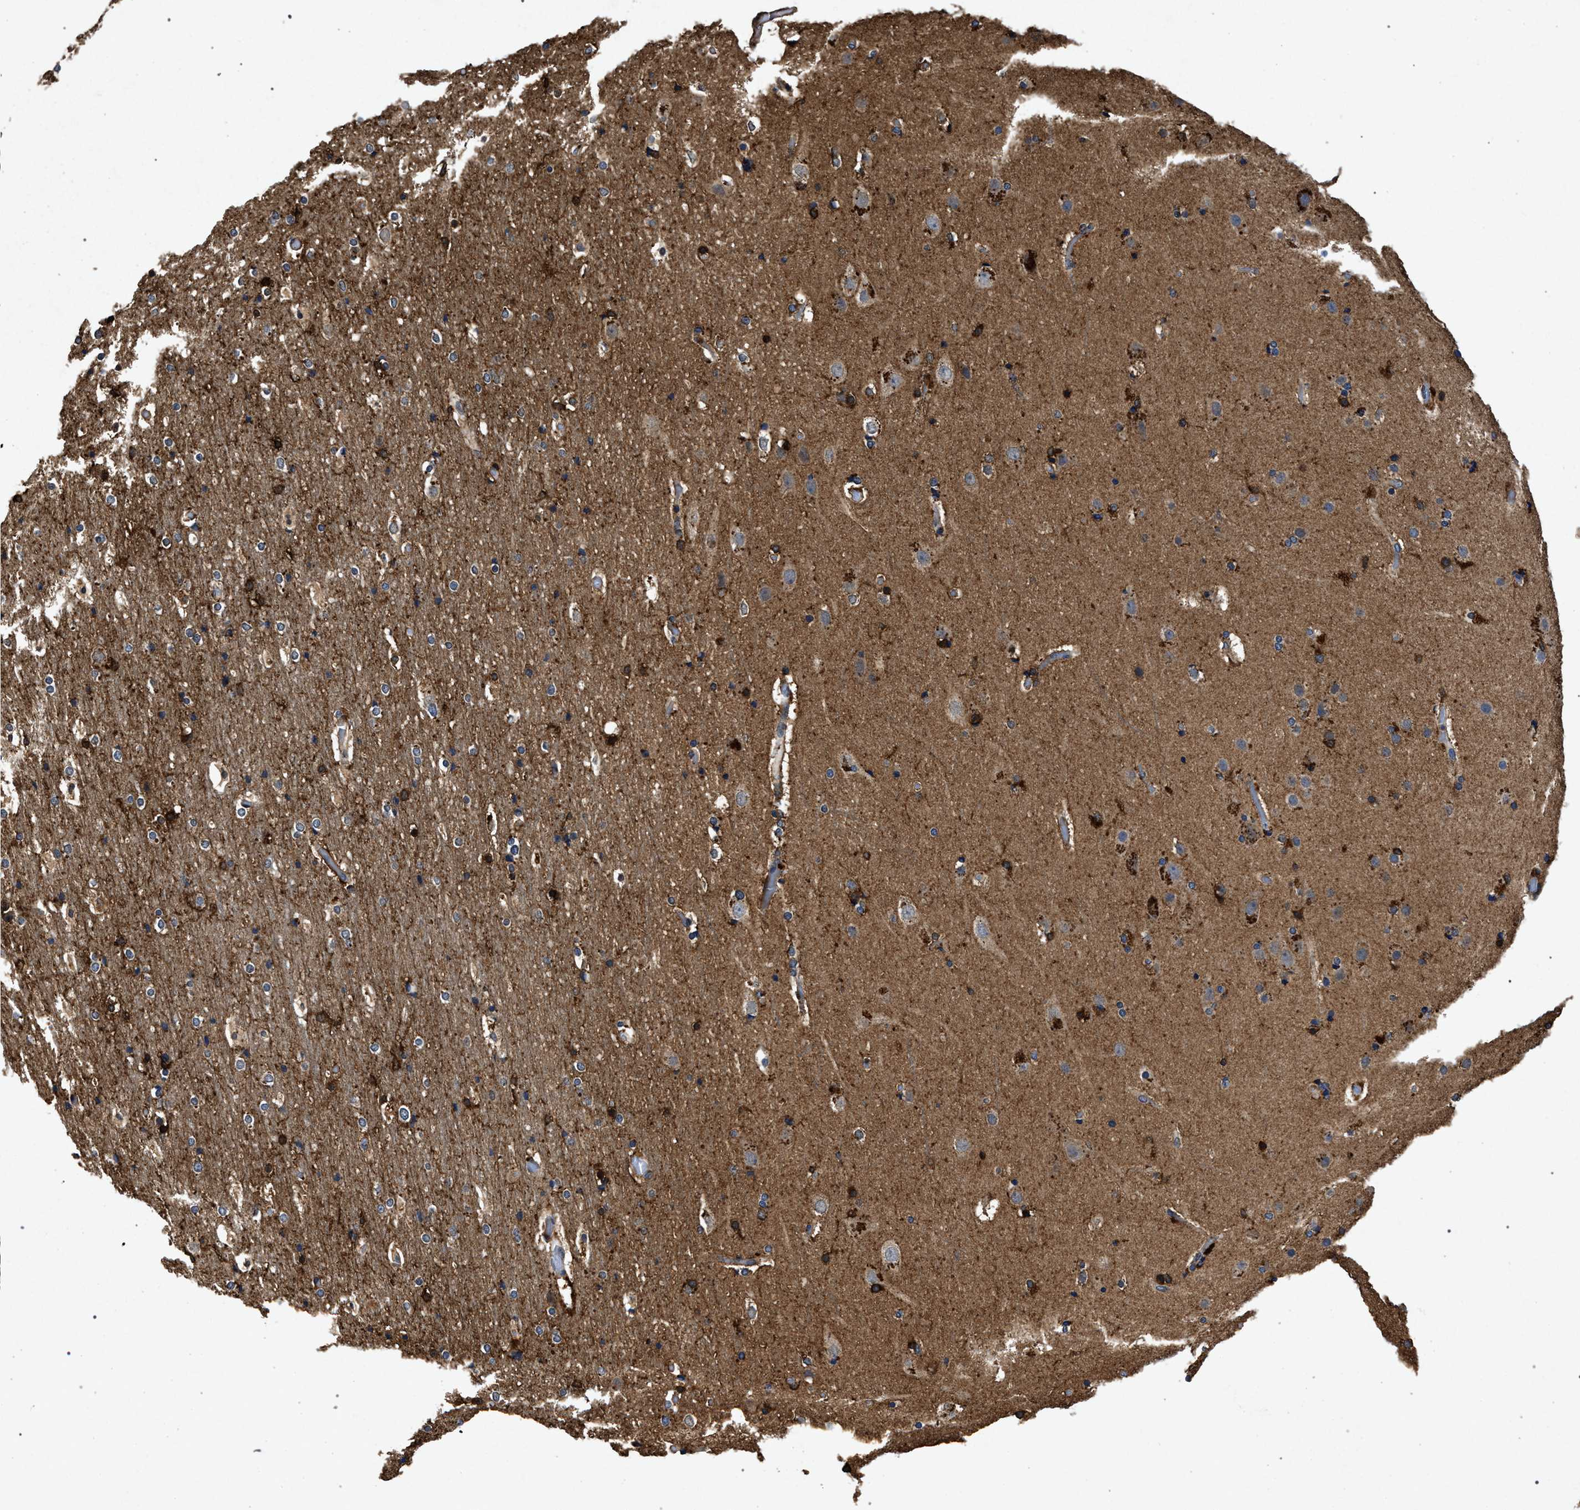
{"staining": {"intensity": "weak", "quantity": "25%-75%", "location": "cytoplasmic/membranous"}, "tissue": "cerebral cortex", "cell_type": "Endothelial cells", "image_type": "normal", "snomed": [{"axis": "morphology", "description": "Normal tissue, NOS"}, {"axis": "topography", "description": "Cerebral cortex"}], "caption": "Immunohistochemical staining of unremarkable human cerebral cortex displays 25%-75% levels of weak cytoplasmic/membranous protein staining in approximately 25%-75% of endothelial cells.", "gene": "MARCKS", "patient": {"sex": "male", "age": 57}}